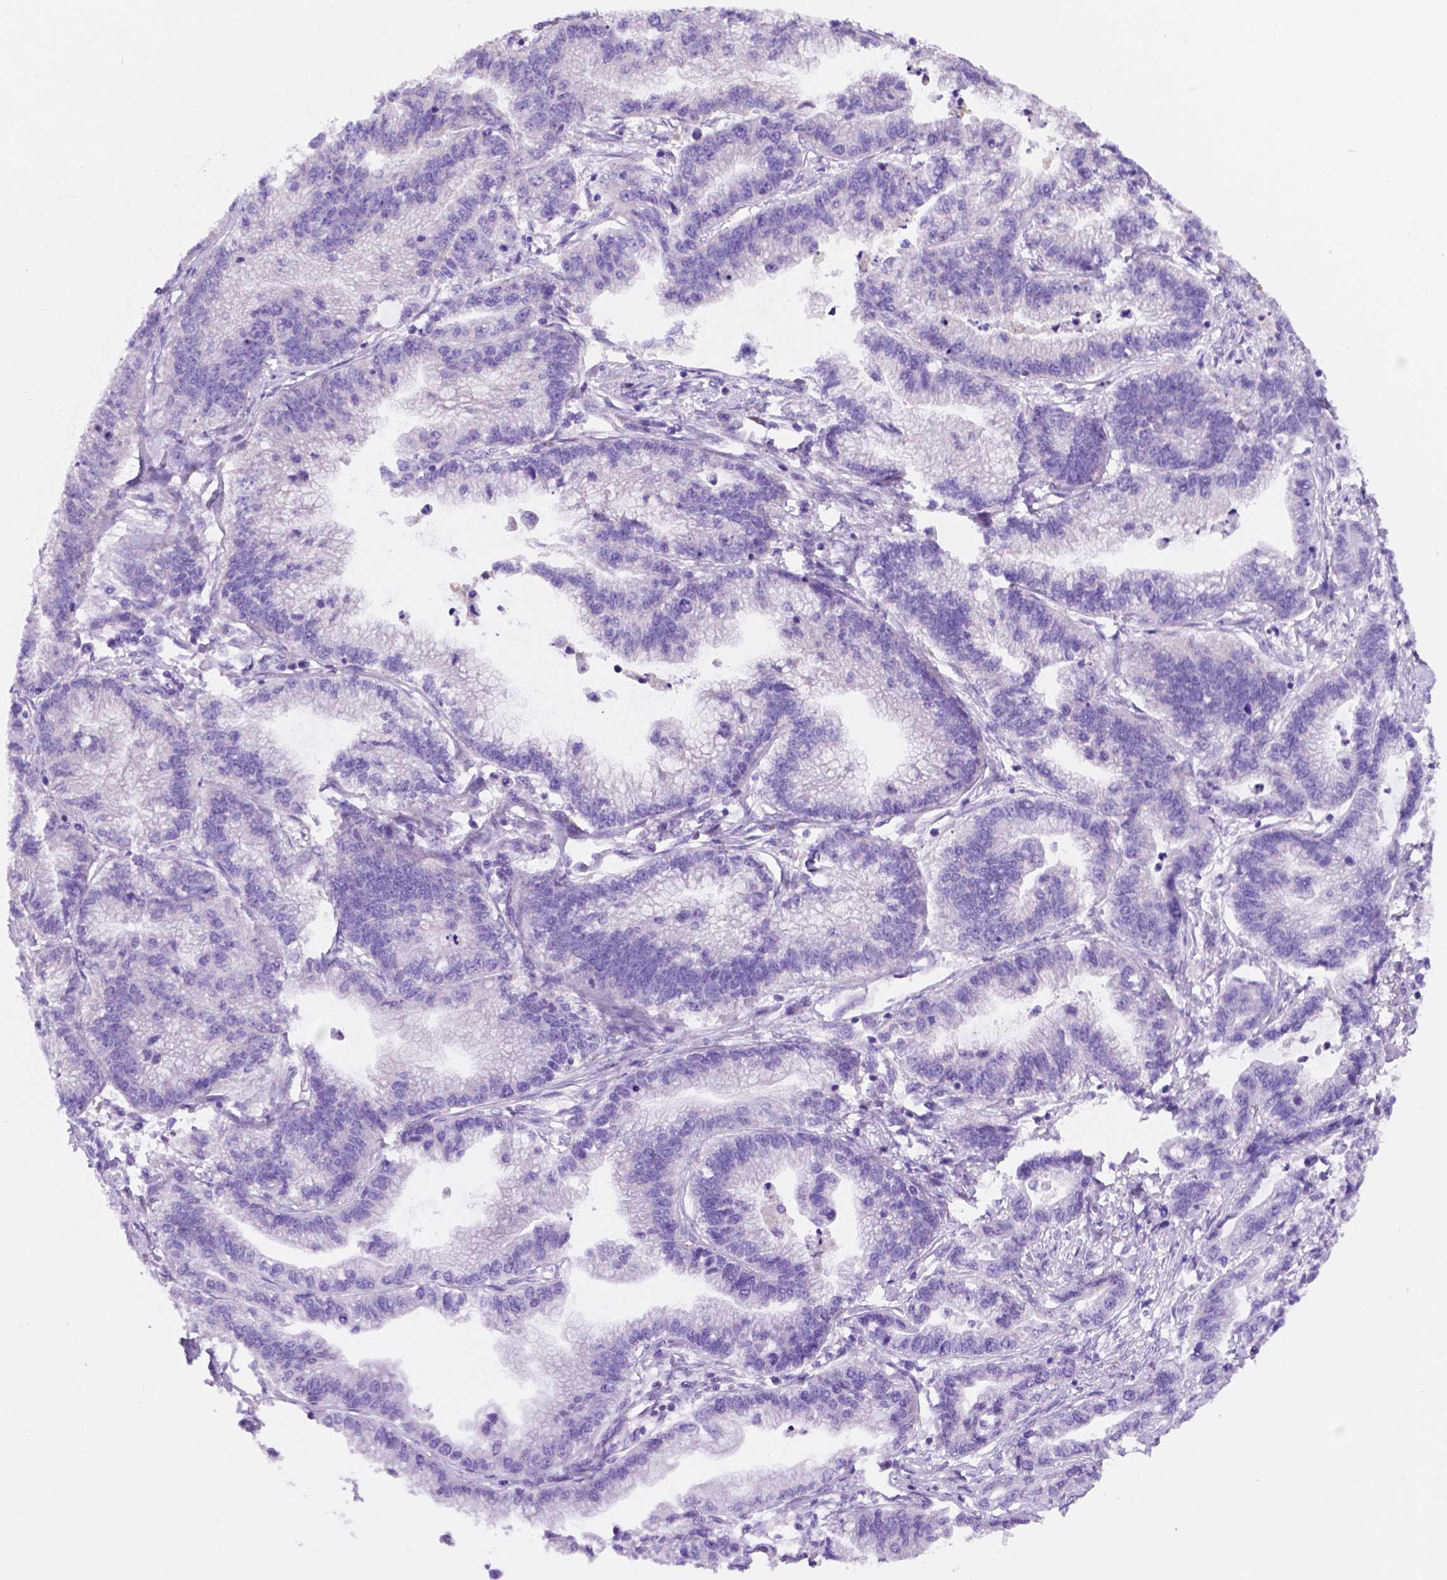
{"staining": {"intensity": "negative", "quantity": "none", "location": "none"}, "tissue": "stomach cancer", "cell_type": "Tumor cells", "image_type": "cancer", "snomed": [{"axis": "morphology", "description": "Adenocarcinoma, NOS"}, {"axis": "topography", "description": "Stomach"}], "caption": "IHC of human stomach cancer (adenocarcinoma) reveals no positivity in tumor cells.", "gene": "CEACAM7", "patient": {"sex": "male", "age": 83}}